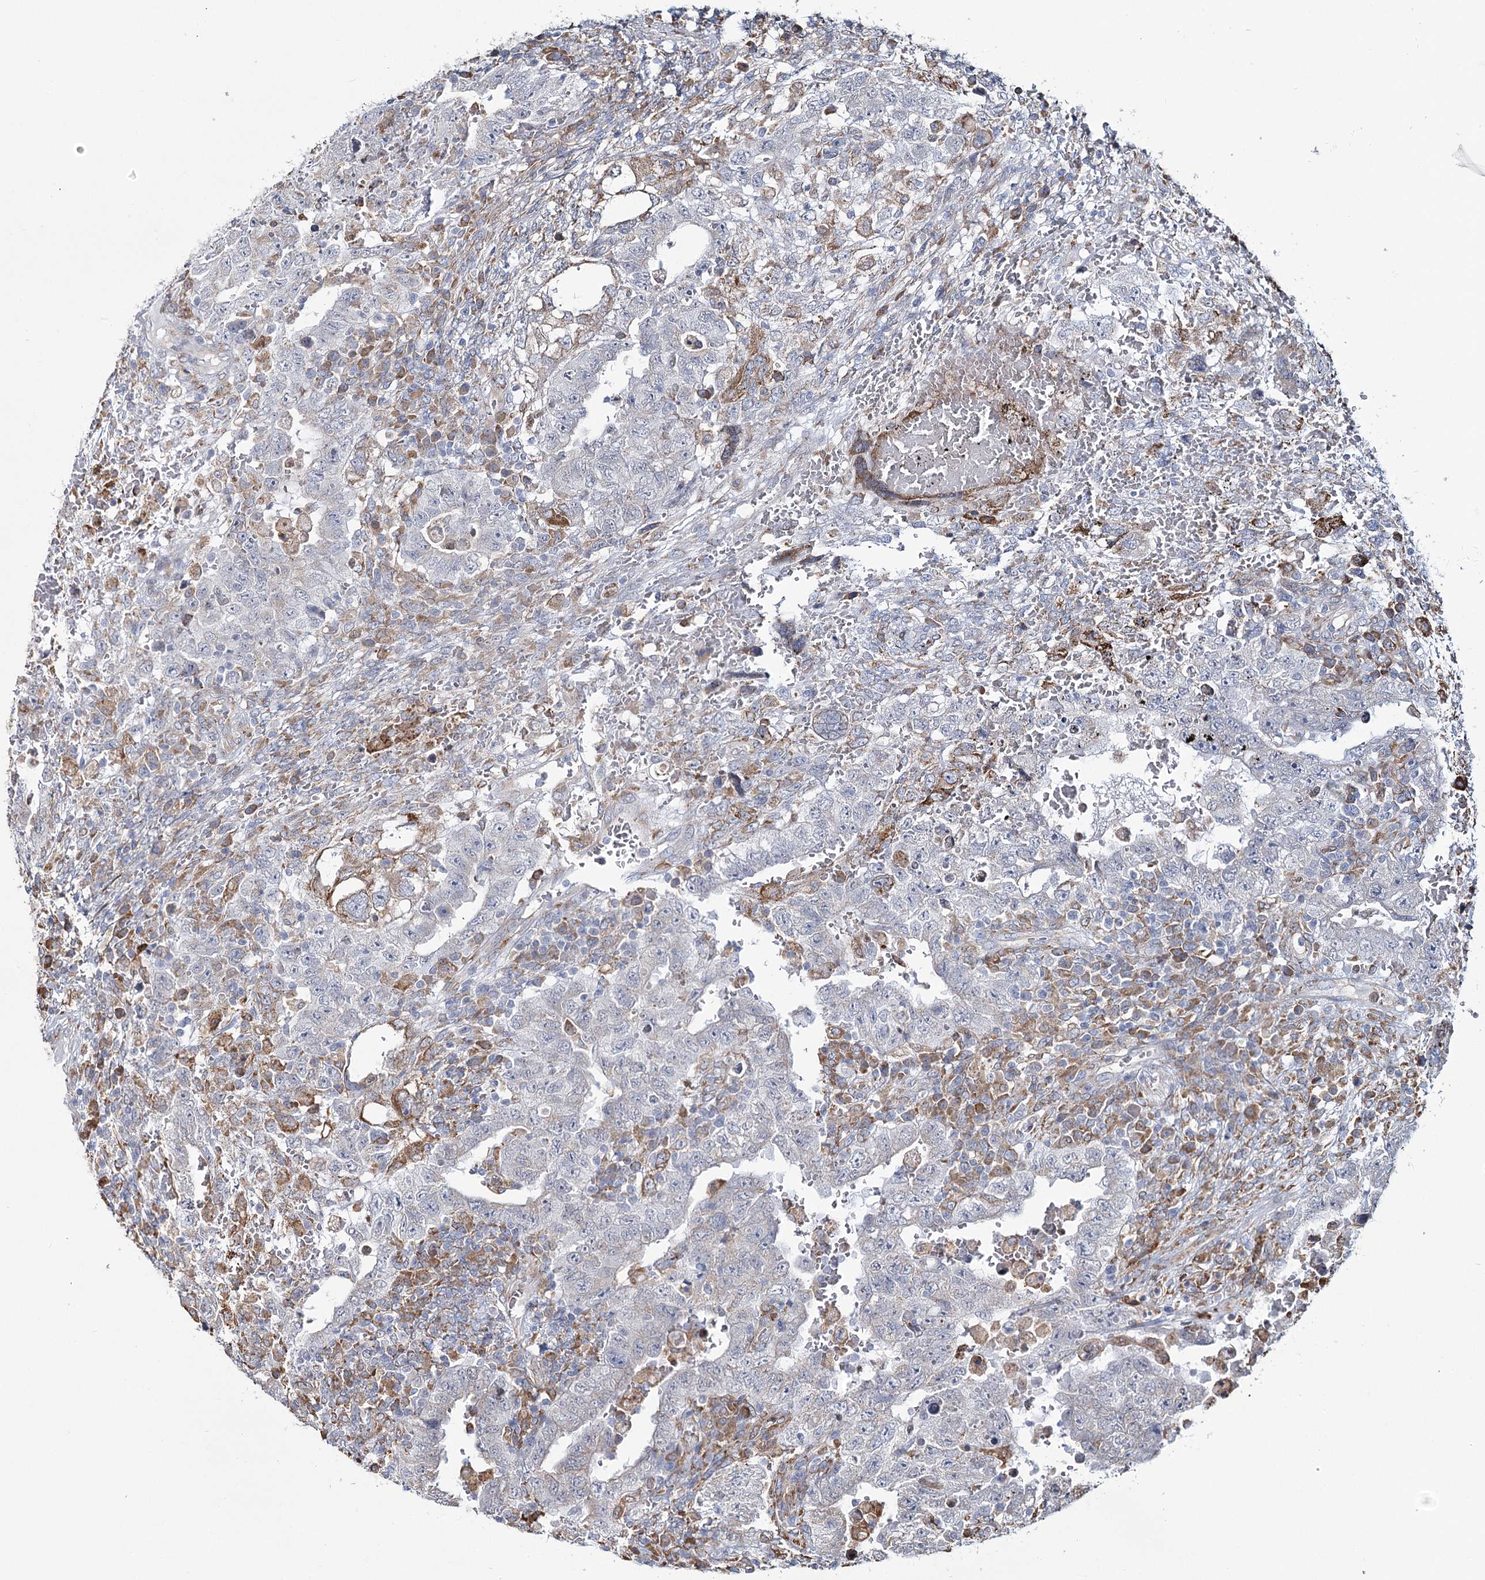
{"staining": {"intensity": "negative", "quantity": "none", "location": "none"}, "tissue": "testis cancer", "cell_type": "Tumor cells", "image_type": "cancer", "snomed": [{"axis": "morphology", "description": "Carcinoma, Embryonal, NOS"}, {"axis": "topography", "description": "Testis"}], "caption": "Micrograph shows no significant protein positivity in tumor cells of testis cancer (embryonal carcinoma).", "gene": "ZCCHC9", "patient": {"sex": "male", "age": 26}}